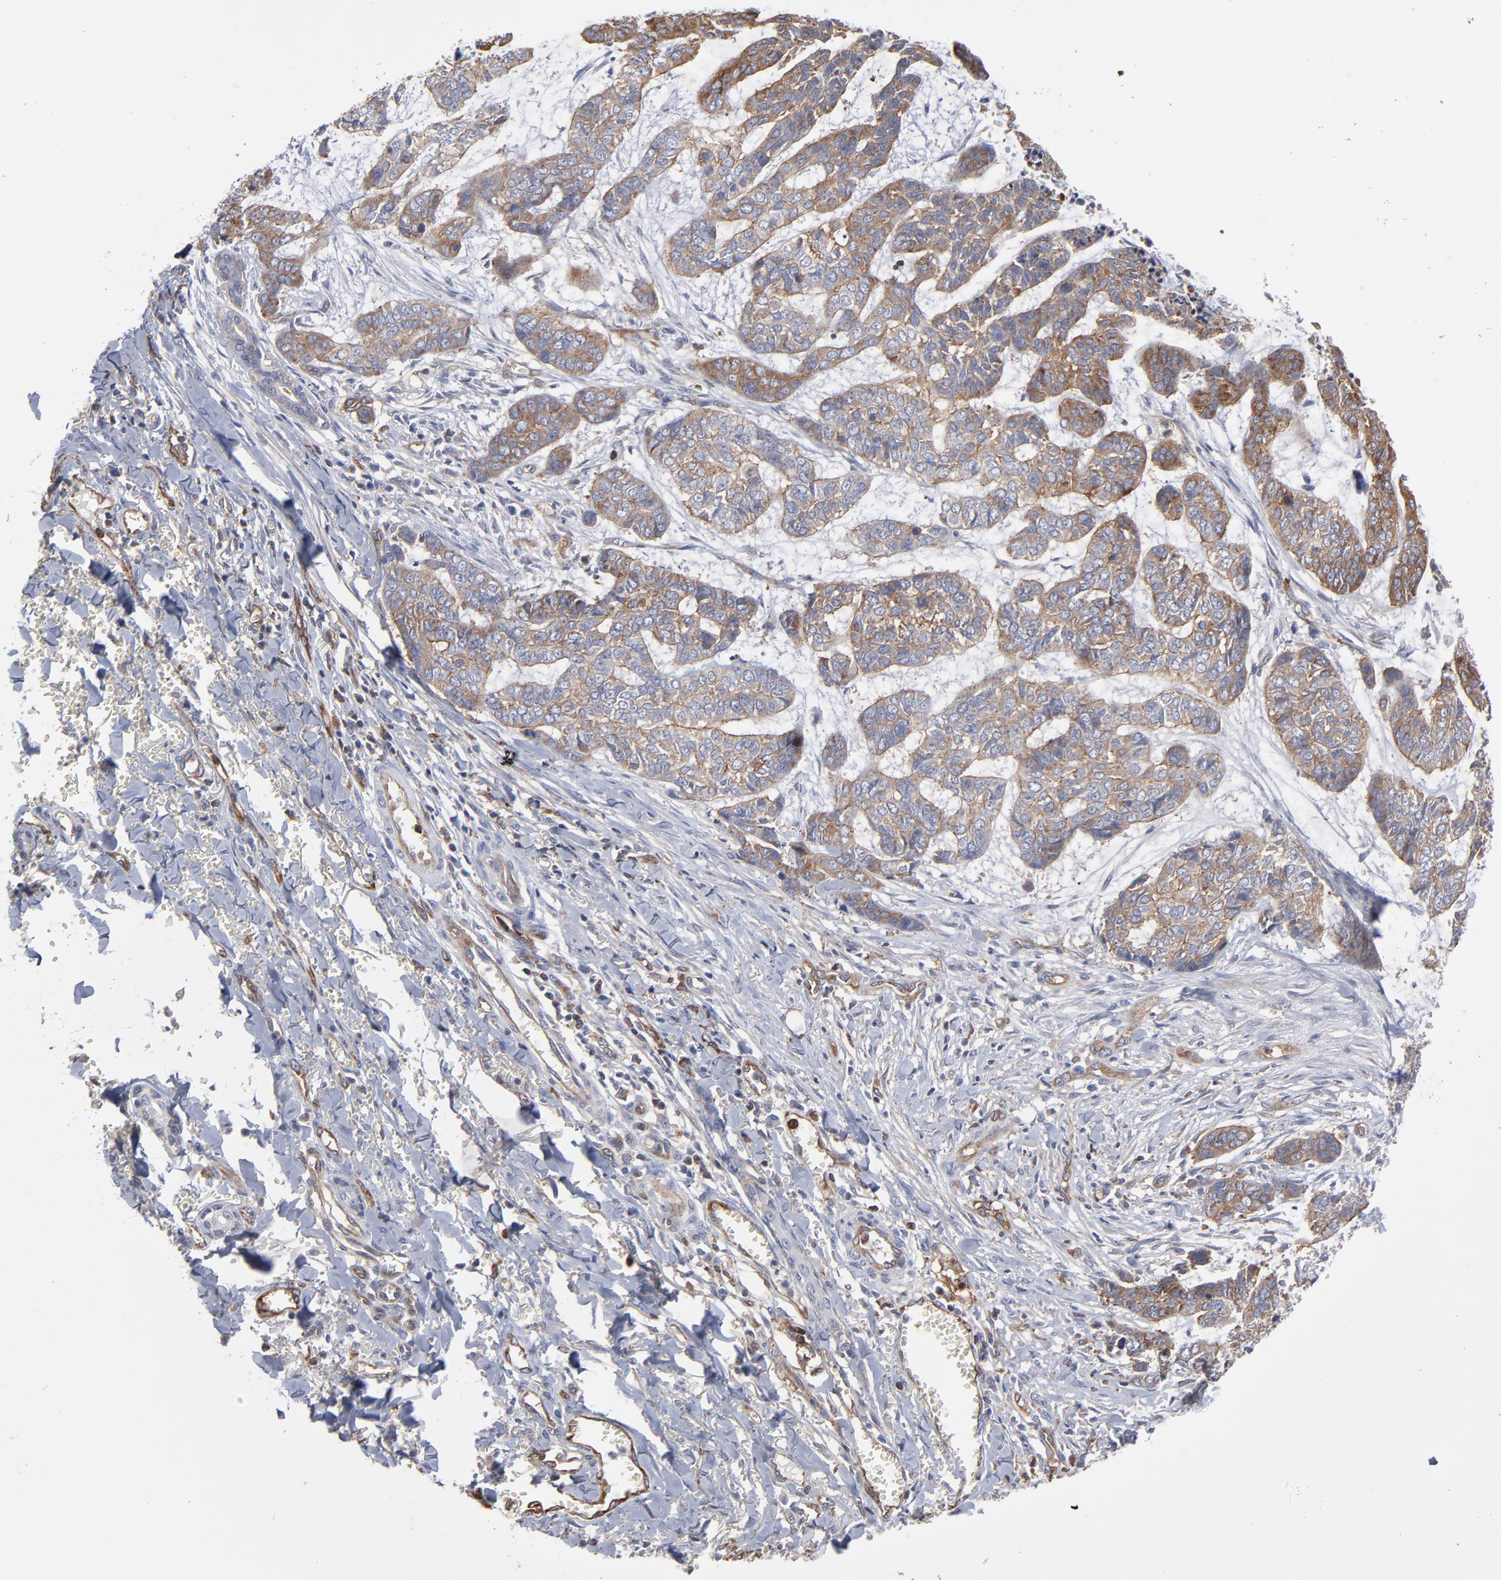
{"staining": {"intensity": "moderate", "quantity": ">75%", "location": "cytoplasmic/membranous"}, "tissue": "skin cancer", "cell_type": "Tumor cells", "image_type": "cancer", "snomed": [{"axis": "morphology", "description": "Basal cell carcinoma"}, {"axis": "topography", "description": "Skin"}], "caption": "High-magnification brightfield microscopy of skin basal cell carcinoma stained with DAB (3,3'-diaminobenzidine) (brown) and counterstained with hematoxylin (blue). tumor cells exhibit moderate cytoplasmic/membranous staining is identified in about>75% of cells.", "gene": "PXN", "patient": {"sex": "female", "age": 64}}